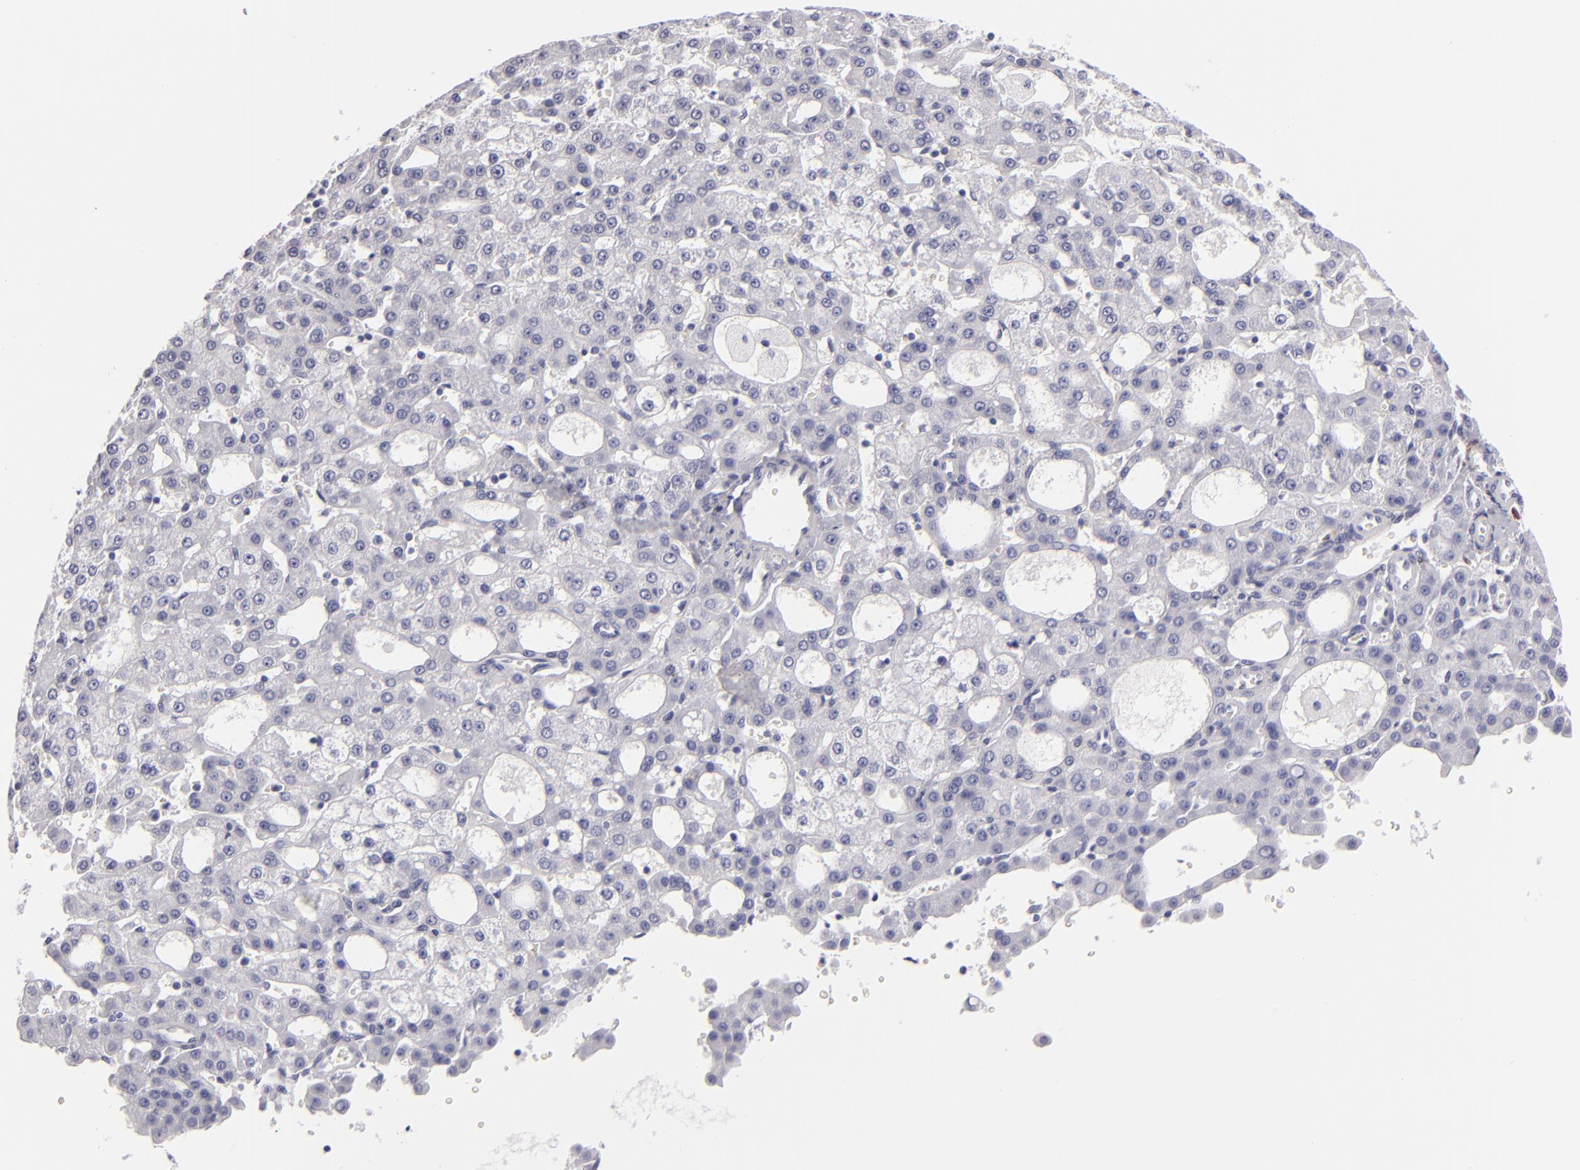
{"staining": {"intensity": "negative", "quantity": "none", "location": "none"}, "tissue": "liver cancer", "cell_type": "Tumor cells", "image_type": "cancer", "snomed": [{"axis": "morphology", "description": "Carcinoma, Hepatocellular, NOS"}, {"axis": "topography", "description": "Liver"}], "caption": "Immunohistochemistry of hepatocellular carcinoma (liver) exhibits no staining in tumor cells. (Brightfield microscopy of DAB immunohistochemistry (IHC) at high magnification).", "gene": "F13A1", "patient": {"sex": "male", "age": 47}}